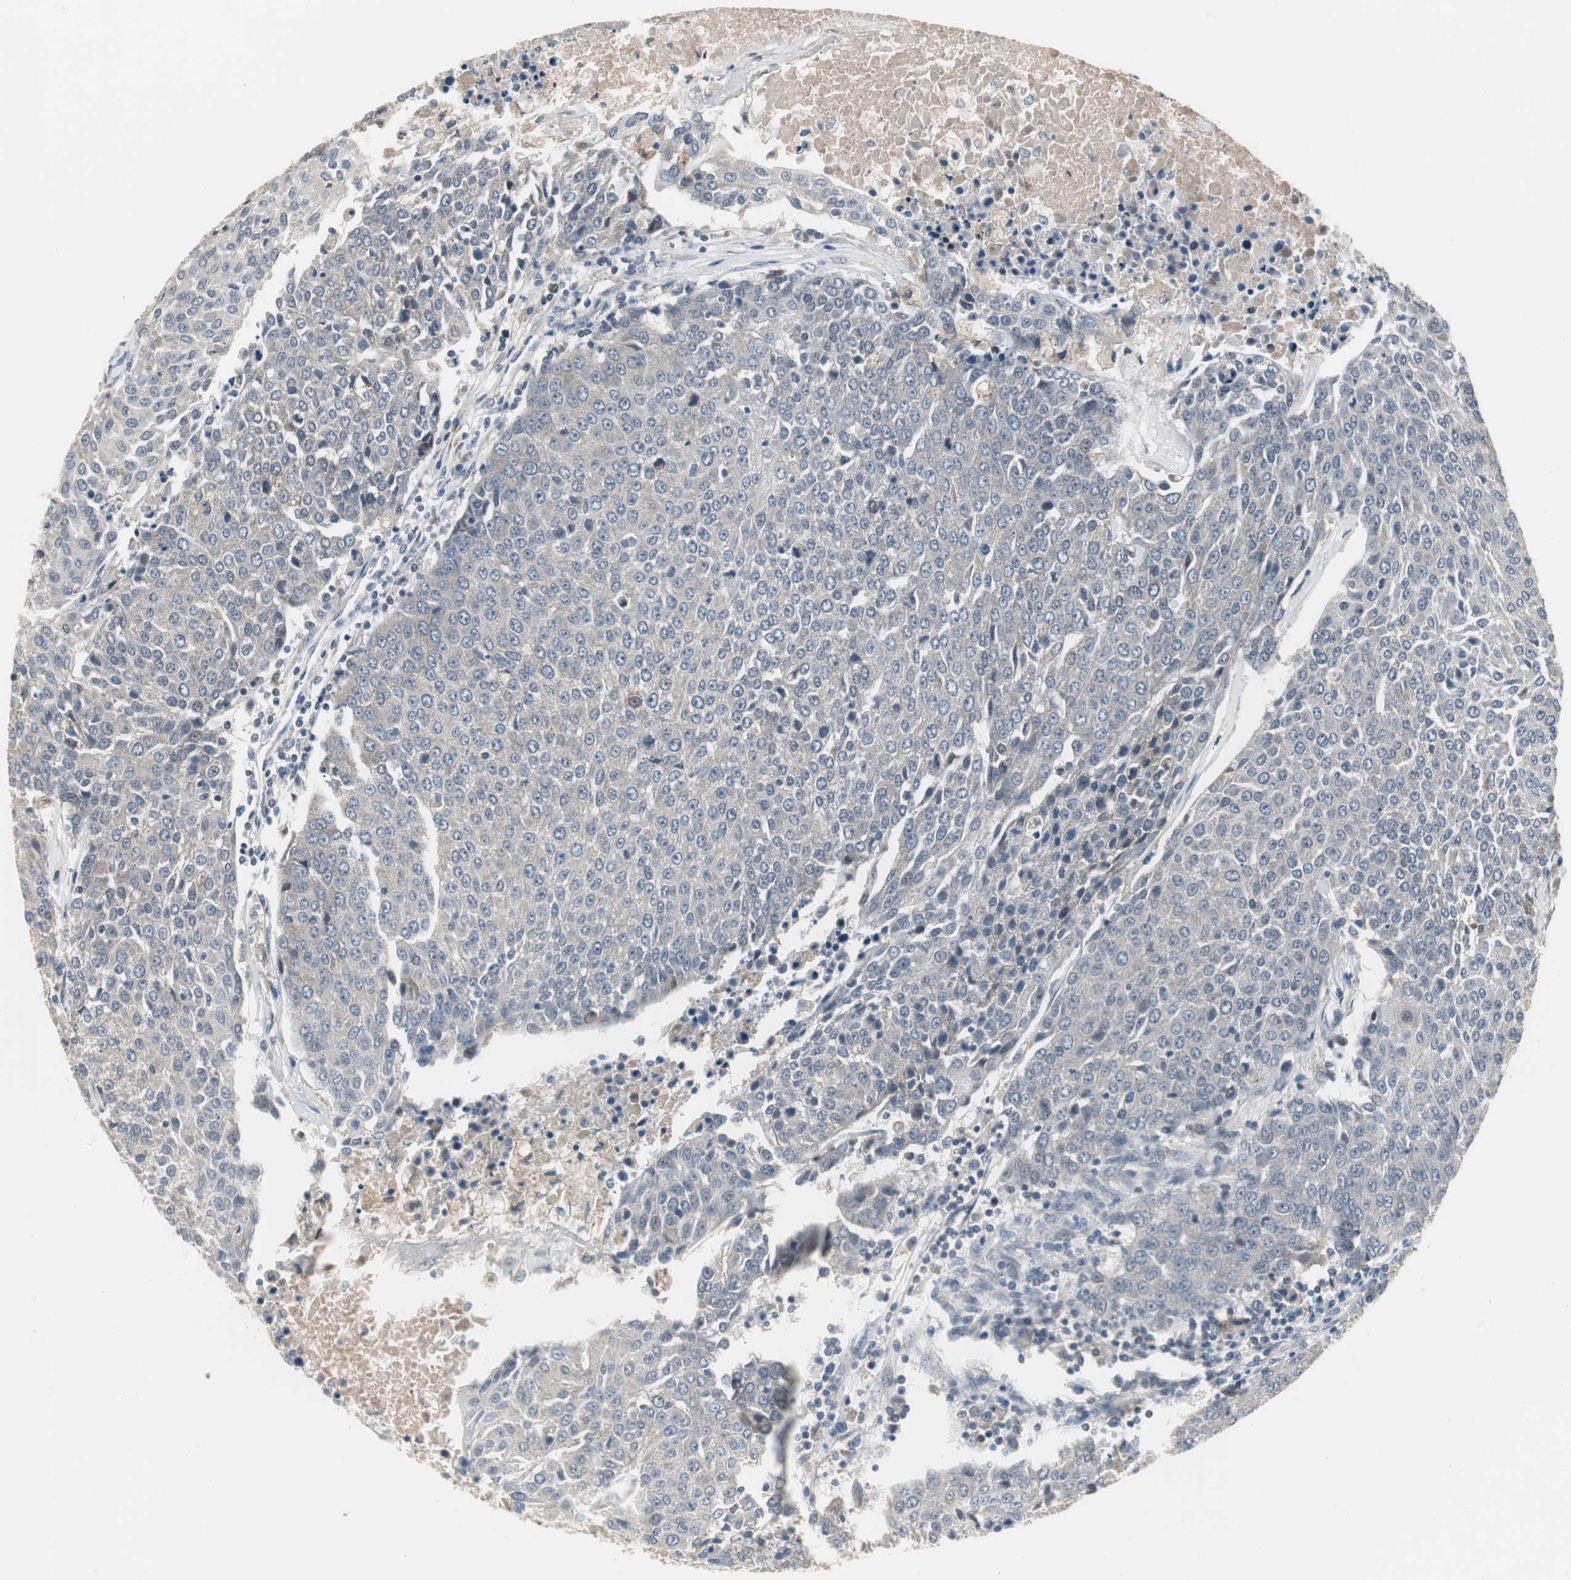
{"staining": {"intensity": "weak", "quantity": "25%-75%", "location": "cytoplasmic/membranous"}, "tissue": "urothelial cancer", "cell_type": "Tumor cells", "image_type": "cancer", "snomed": [{"axis": "morphology", "description": "Urothelial carcinoma, High grade"}, {"axis": "topography", "description": "Urinary bladder"}], "caption": "The micrograph demonstrates immunohistochemical staining of urothelial cancer. There is weak cytoplasmic/membranous staining is present in approximately 25%-75% of tumor cells.", "gene": "ZMPSTE24", "patient": {"sex": "female", "age": 85}}